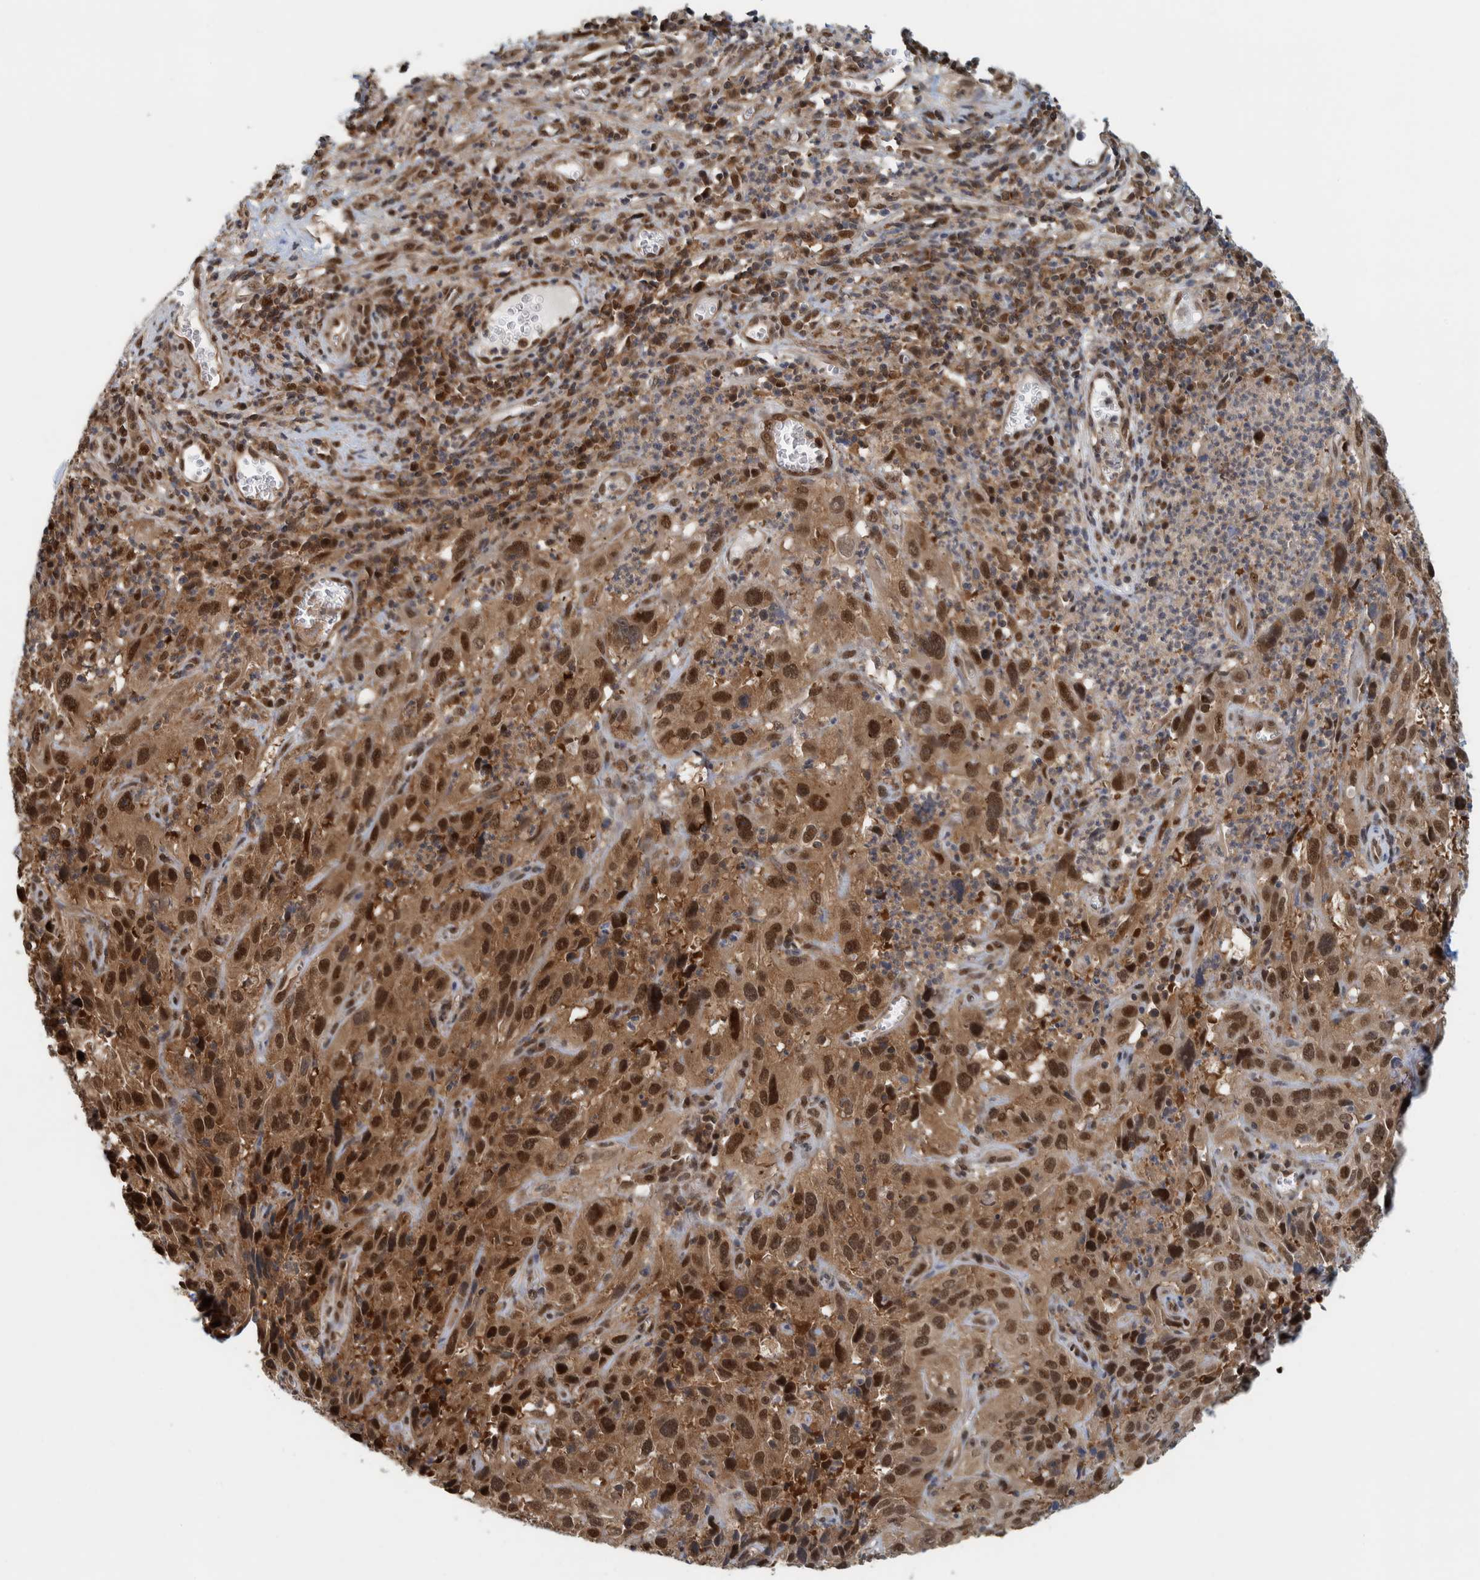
{"staining": {"intensity": "strong", "quantity": ">75%", "location": "cytoplasmic/membranous,nuclear"}, "tissue": "cervical cancer", "cell_type": "Tumor cells", "image_type": "cancer", "snomed": [{"axis": "morphology", "description": "Squamous cell carcinoma, NOS"}, {"axis": "topography", "description": "Cervix"}], "caption": "The immunohistochemical stain labels strong cytoplasmic/membranous and nuclear staining in tumor cells of cervical cancer tissue. (DAB = brown stain, brightfield microscopy at high magnification).", "gene": "COPS3", "patient": {"sex": "female", "age": 32}}